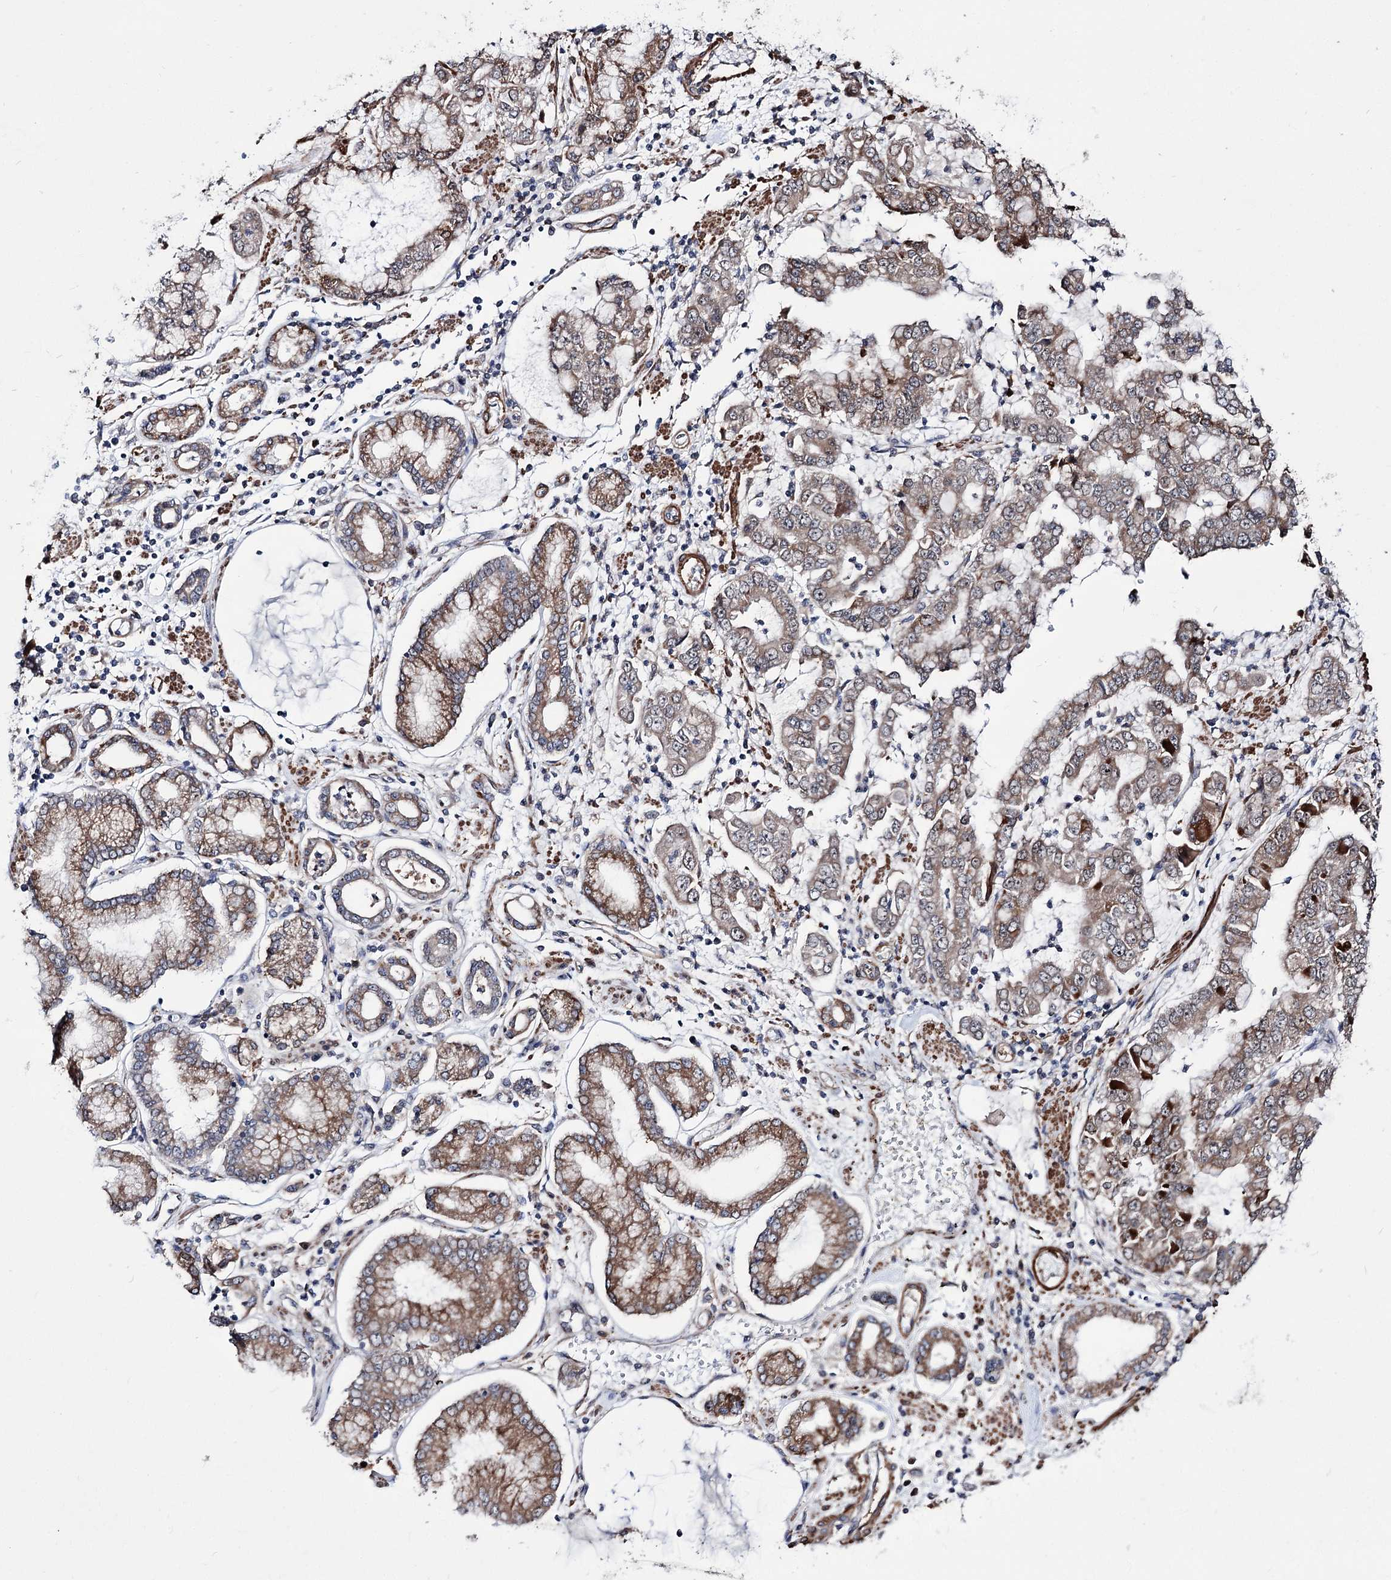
{"staining": {"intensity": "moderate", "quantity": "25%-75%", "location": "cytoplasmic/membranous"}, "tissue": "stomach cancer", "cell_type": "Tumor cells", "image_type": "cancer", "snomed": [{"axis": "morphology", "description": "Adenocarcinoma, NOS"}, {"axis": "topography", "description": "Stomach"}], "caption": "Immunohistochemical staining of stomach cancer (adenocarcinoma) exhibits medium levels of moderate cytoplasmic/membranous positivity in about 25%-75% of tumor cells.", "gene": "PPRC1", "patient": {"sex": "male", "age": 76}}